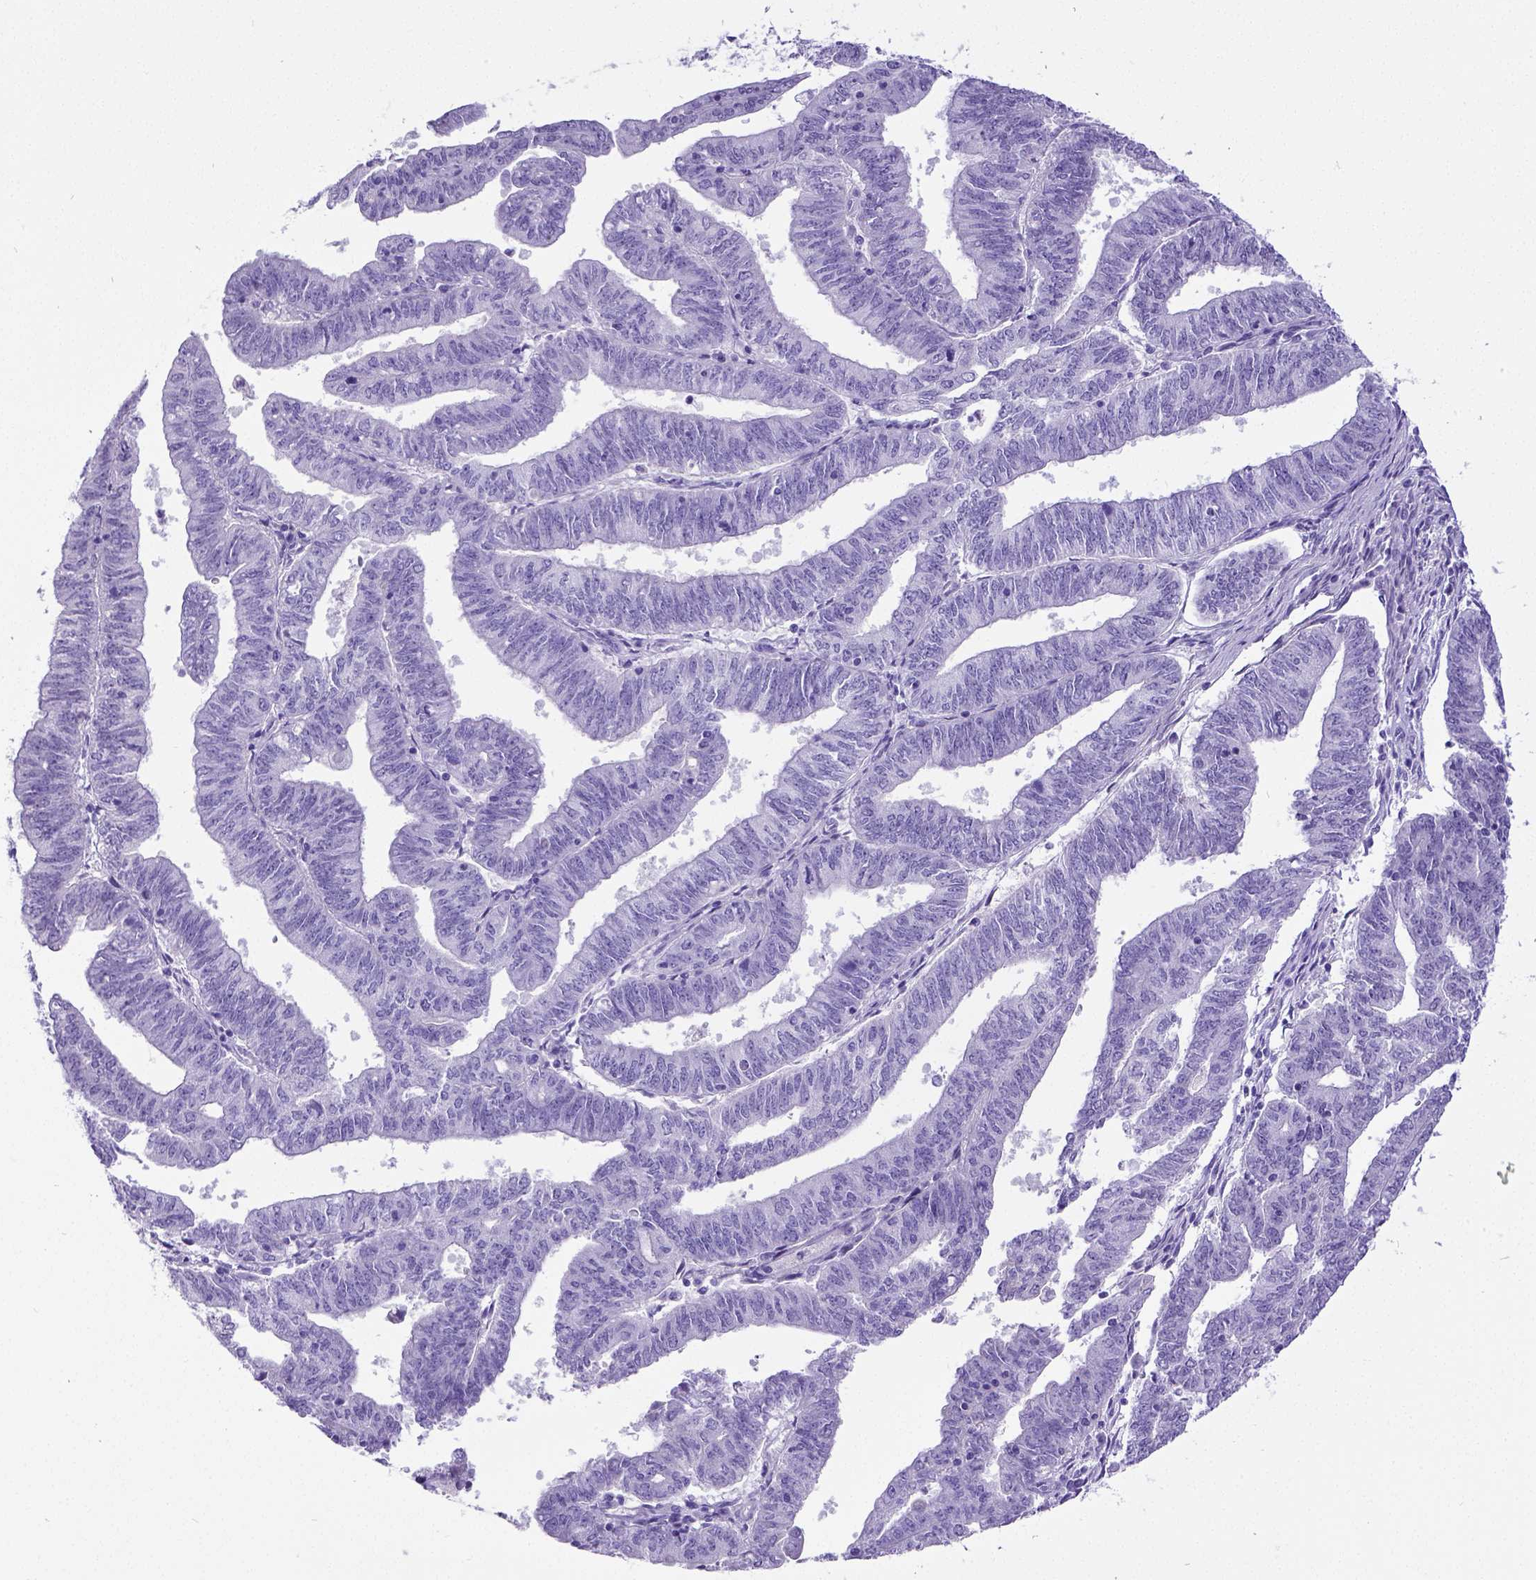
{"staining": {"intensity": "negative", "quantity": "none", "location": "none"}, "tissue": "endometrial cancer", "cell_type": "Tumor cells", "image_type": "cancer", "snomed": [{"axis": "morphology", "description": "Adenocarcinoma, NOS"}, {"axis": "topography", "description": "Endometrium"}], "caption": "Immunohistochemistry image of endometrial cancer stained for a protein (brown), which shows no positivity in tumor cells.", "gene": "SATB2", "patient": {"sex": "female", "age": 82}}